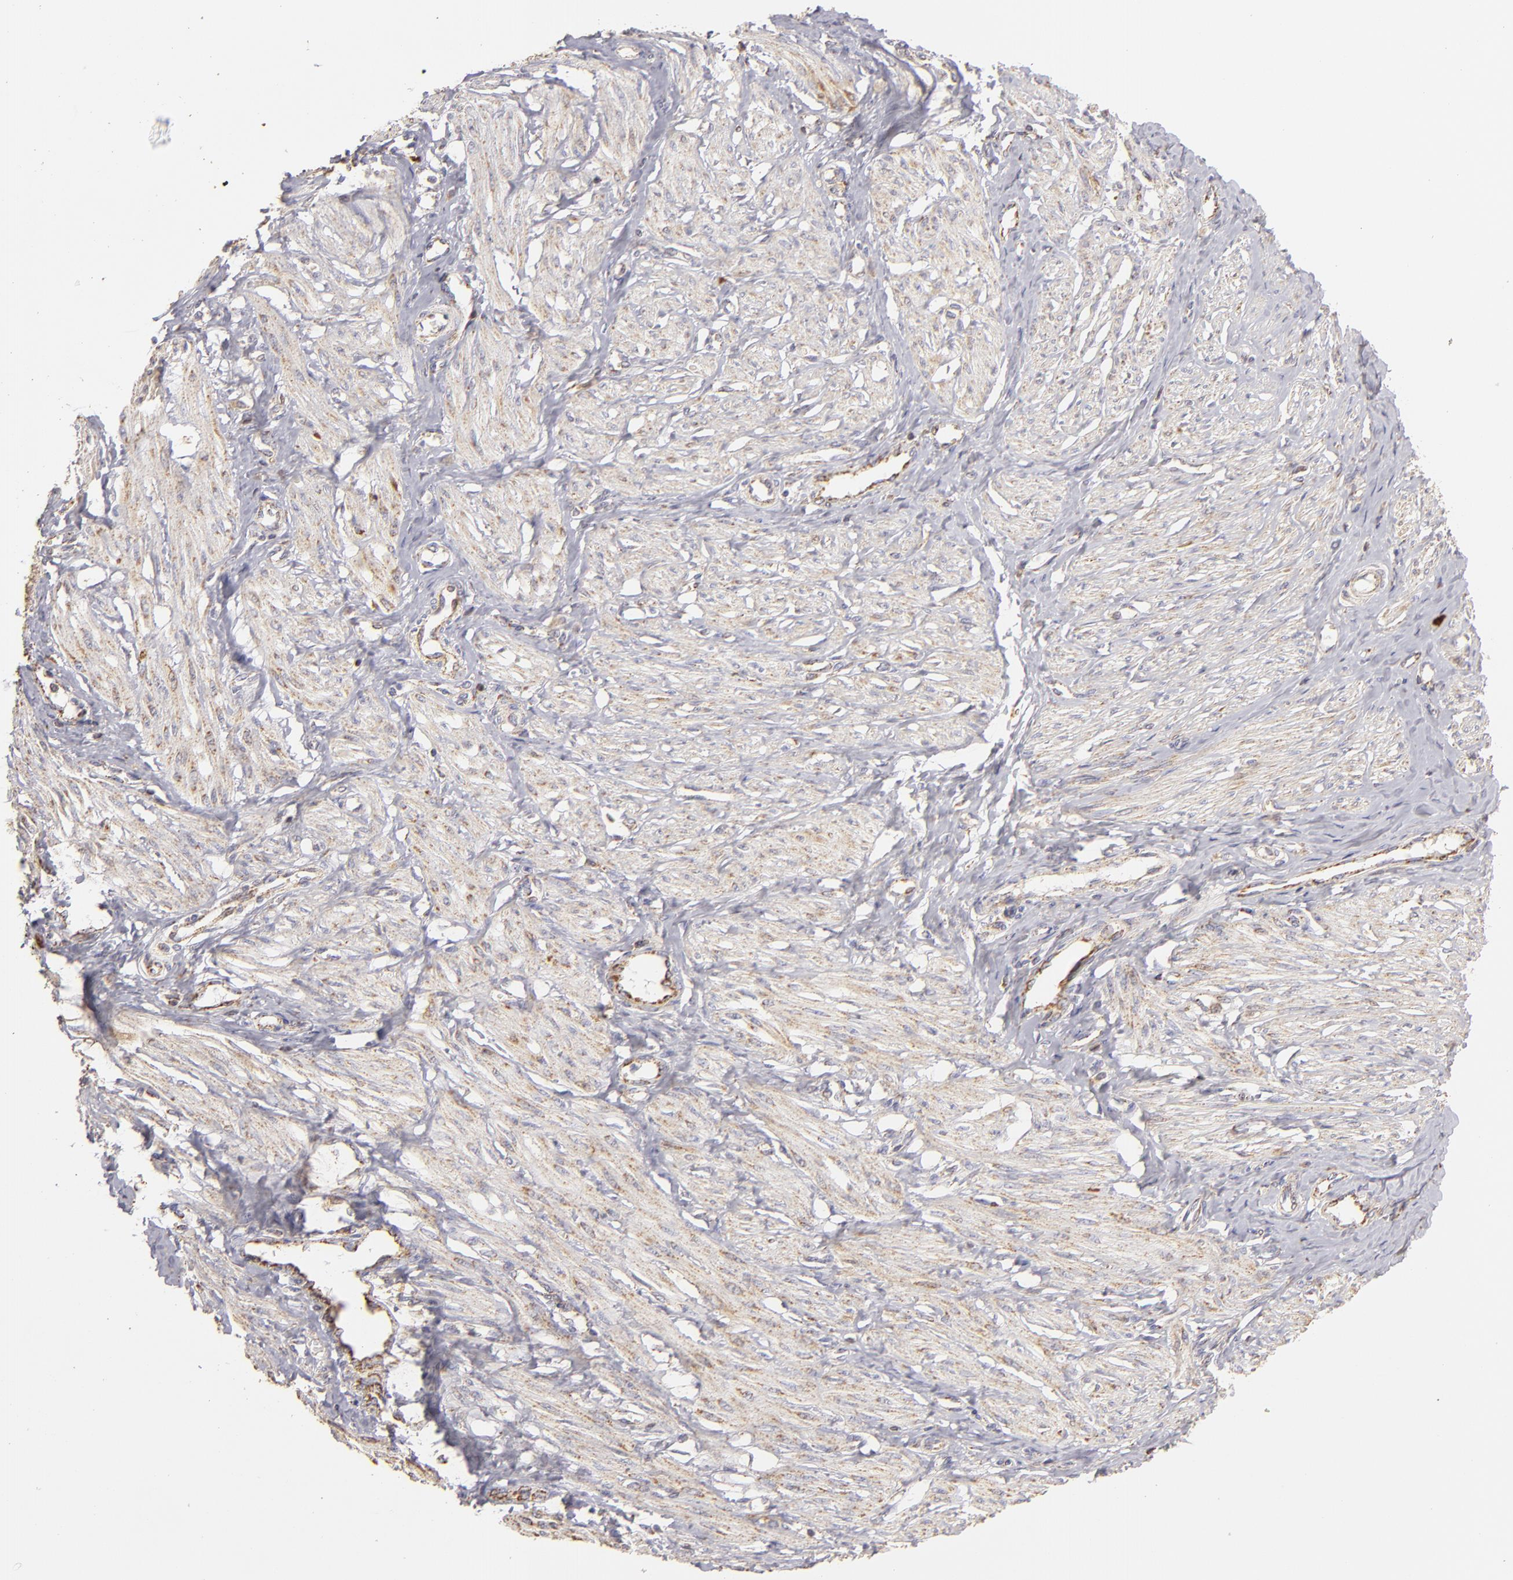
{"staining": {"intensity": "weak", "quantity": ">75%", "location": "cytoplasmic/membranous"}, "tissue": "smooth muscle", "cell_type": "Smooth muscle cells", "image_type": "normal", "snomed": [{"axis": "morphology", "description": "Normal tissue, NOS"}, {"axis": "topography", "description": "Smooth muscle"}, {"axis": "topography", "description": "Uterus"}], "caption": "DAB immunohistochemical staining of benign smooth muscle reveals weak cytoplasmic/membranous protein positivity in approximately >75% of smooth muscle cells.", "gene": "CFB", "patient": {"sex": "female", "age": 39}}